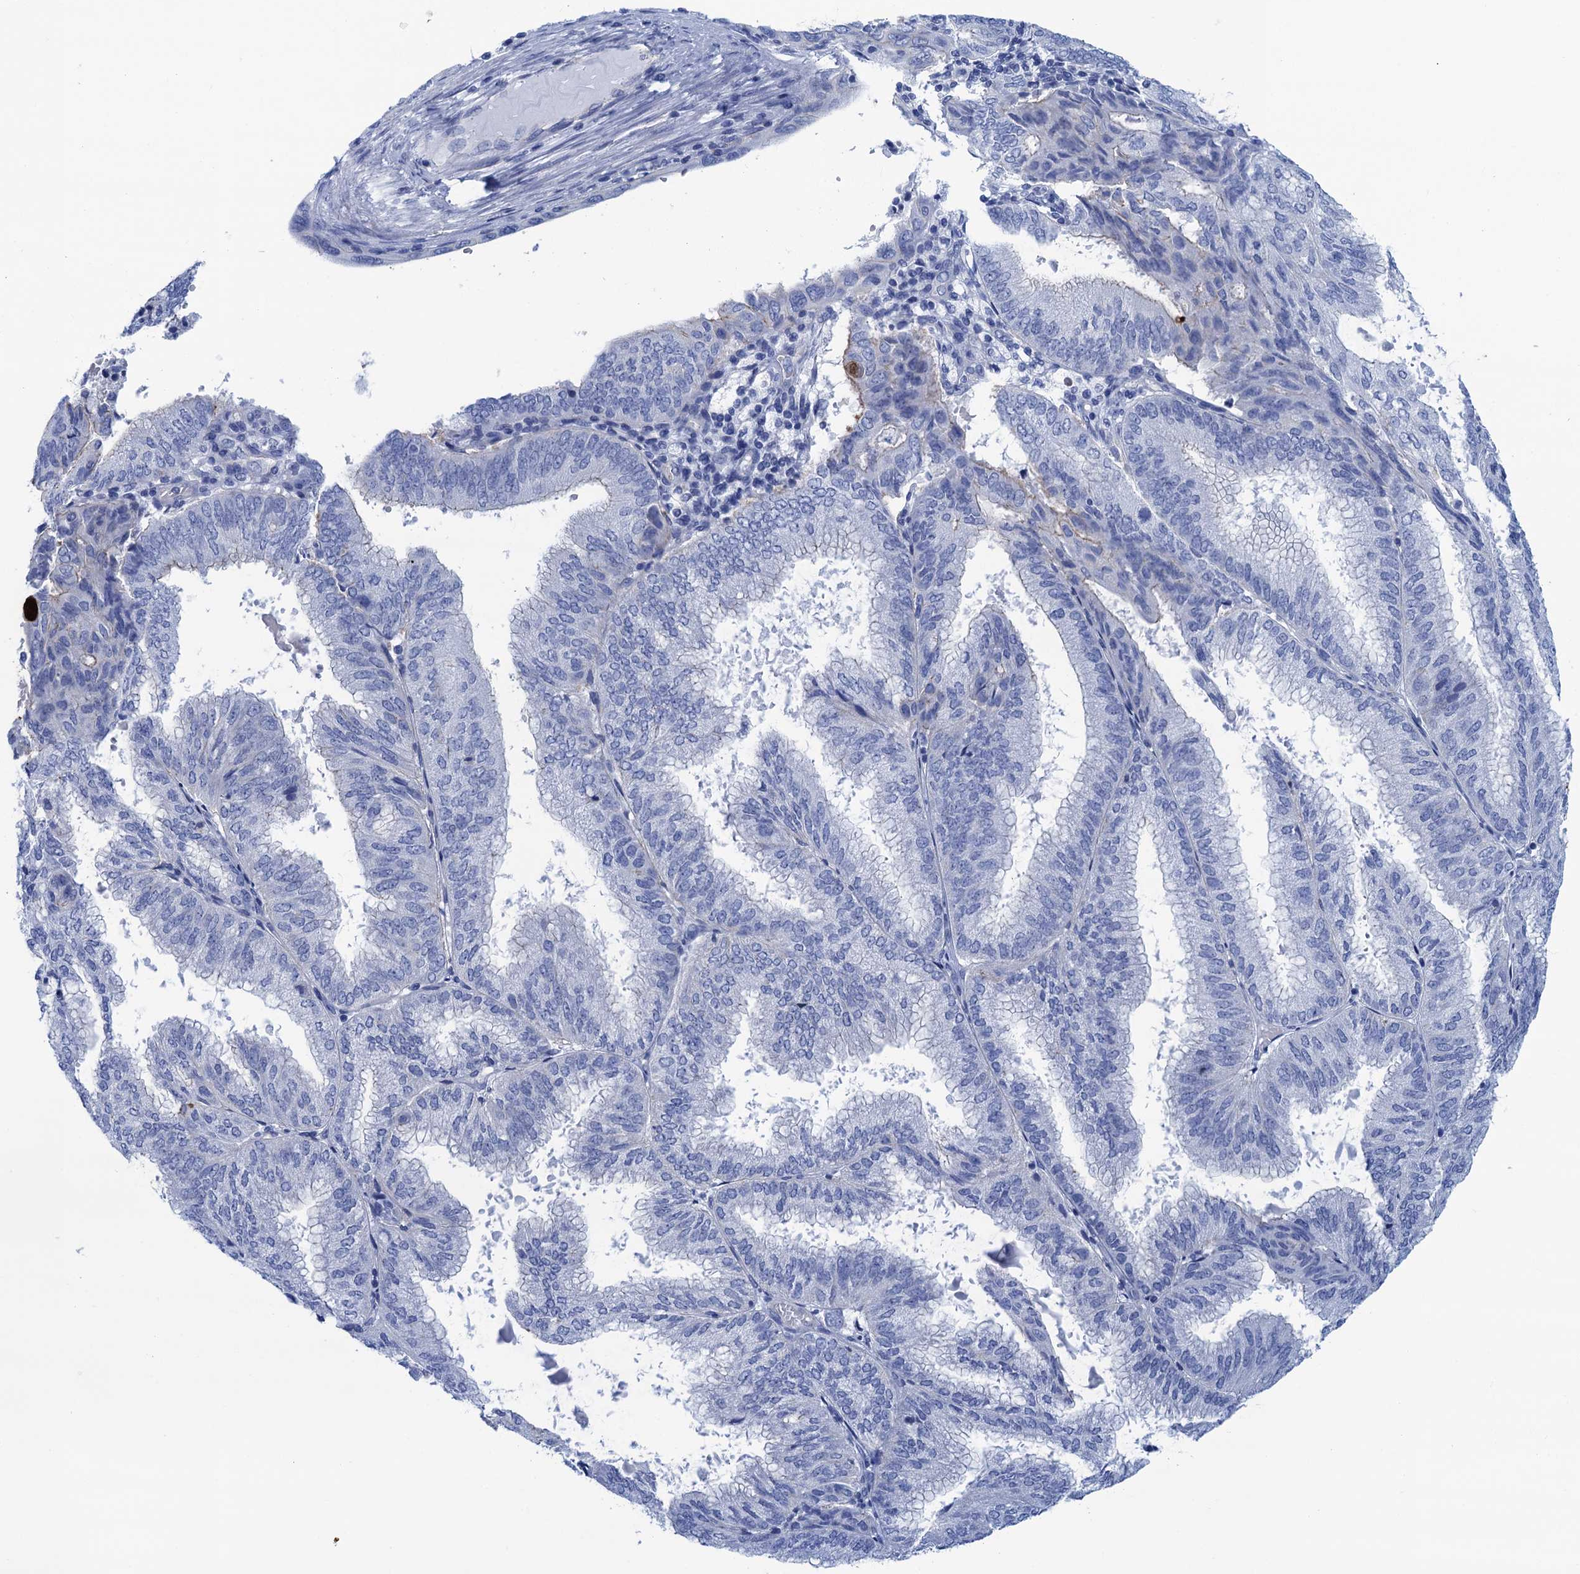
{"staining": {"intensity": "moderate", "quantity": "<25%", "location": "cytoplasmic/membranous,nuclear"}, "tissue": "endometrial cancer", "cell_type": "Tumor cells", "image_type": "cancer", "snomed": [{"axis": "morphology", "description": "Adenocarcinoma, NOS"}, {"axis": "topography", "description": "Endometrium"}], "caption": "Human endometrial cancer stained with a protein marker shows moderate staining in tumor cells.", "gene": "CALML5", "patient": {"sex": "female", "age": 49}}